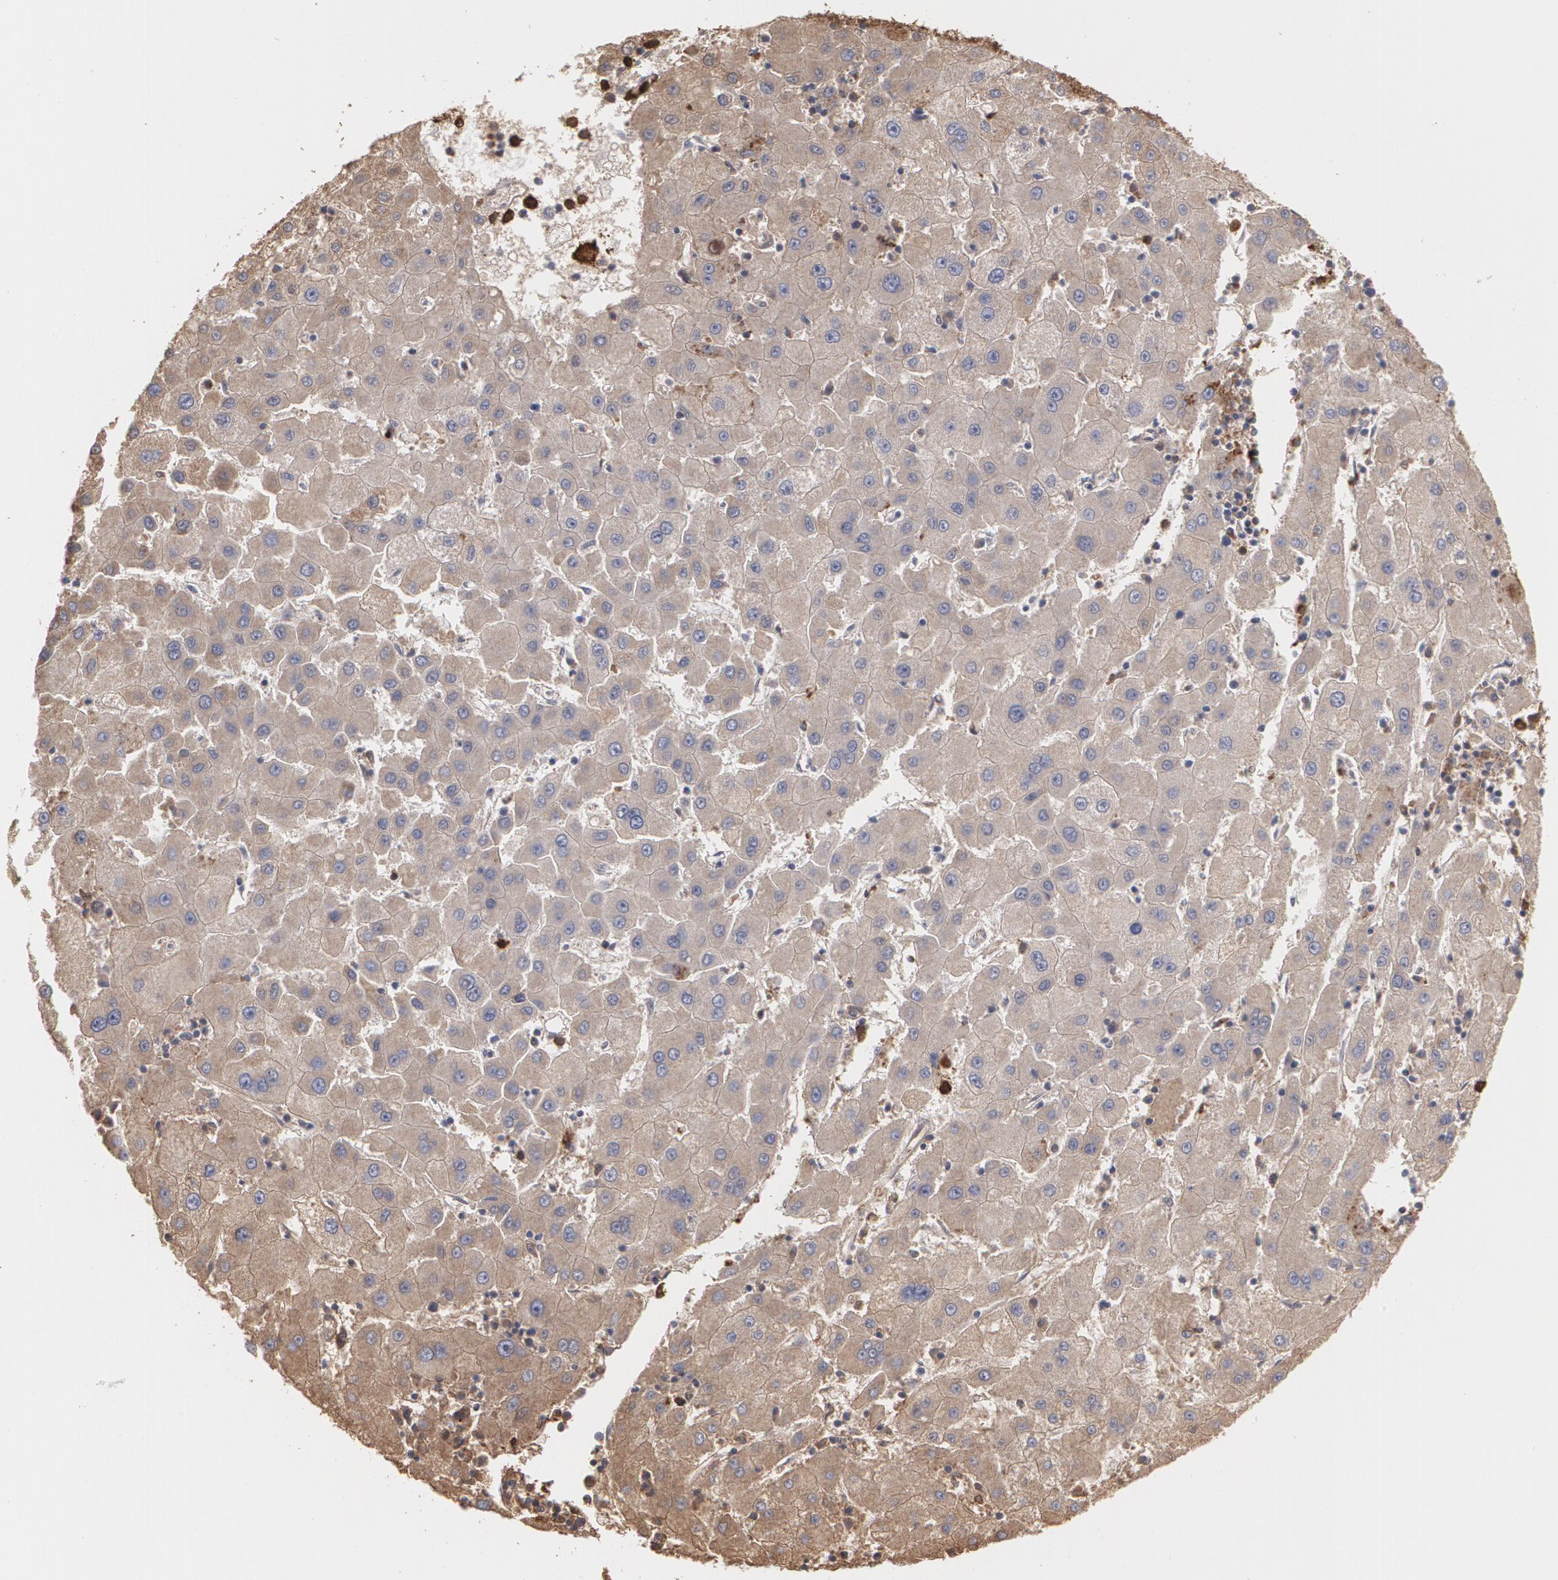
{"staining": {"intensity": "moderate", "quantity": ">75%", "location": "cytoplasmic/membranous"}, "tissue": "liver cancer", "cell_type": "Tumor cells", "image_type": "cancer", "snomed": [{"axis": "morphology", "description": "Carcinoma, Hepatocellular, NOS"}, {"axis": "topography", "description": "Liver"}], "caption": "Immunohistochemistry (IHC) of human liver cancer reveals medium levels of moderate cytoplasmic/membranous expression in about >75% of tumor cells.", "gene": "ODC1", "patient": {"sex": "male", "age": 72}}